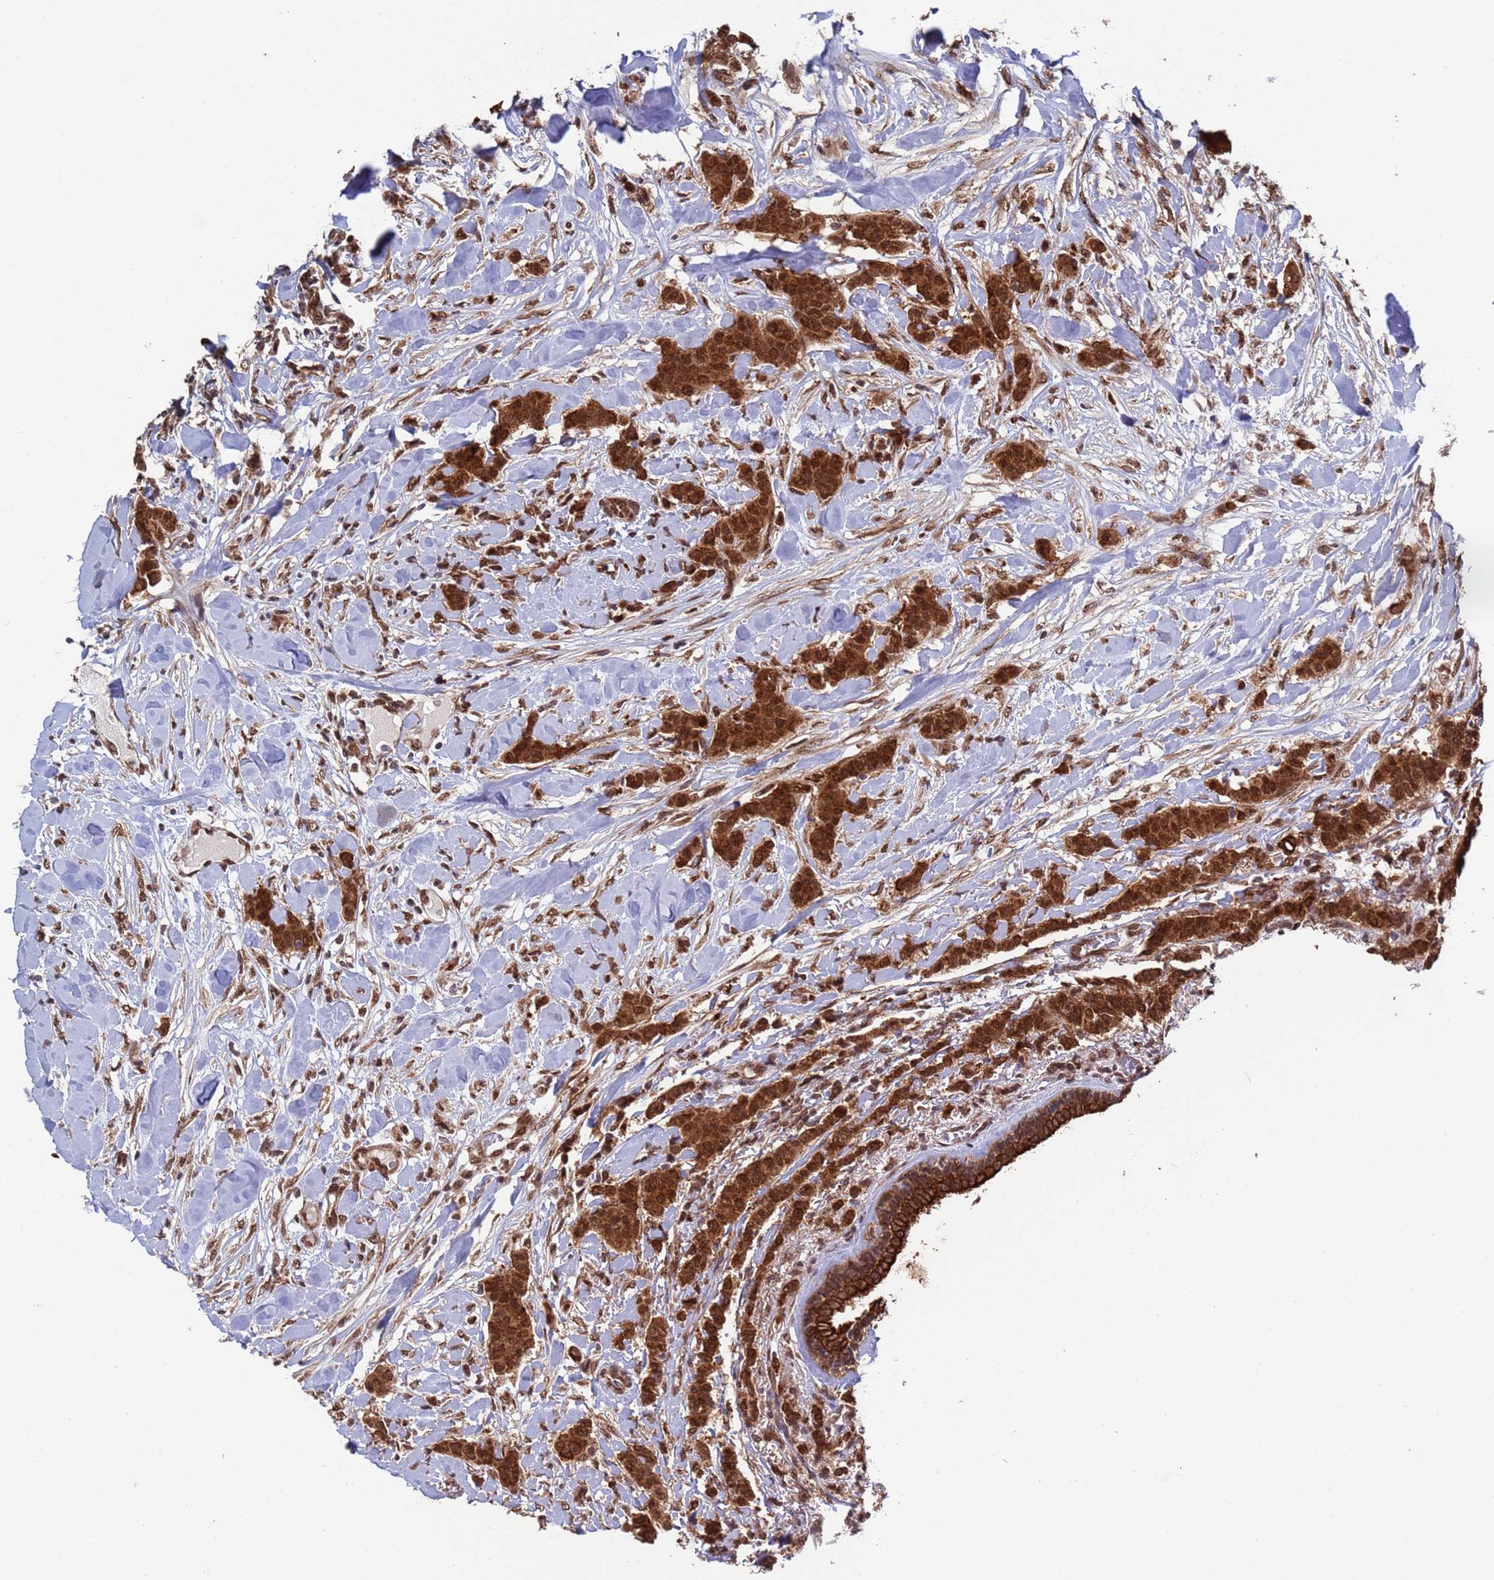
{"staining": {"intensity": "moderate", "quantity": ">75%", "location": "cytoplasmic/membranous,nuclear"}, "tissue": "breast cancer", "cell_type": "Tumor cells", "image_type": "cancer", "snomed": [{"axis": "morphology", "description": "Duct carcinoma"}, {"axis": "topography", "description": "Breast"}], "caption": "Immunohistochemical staining of breast cancer demonstrates medium levels of moderate cytoplasmic/membranous and nuclear protein expression in about >75% of tumor cells.", "gene": "FUBP3", "patient": {"sex": "female", "age": 40}}